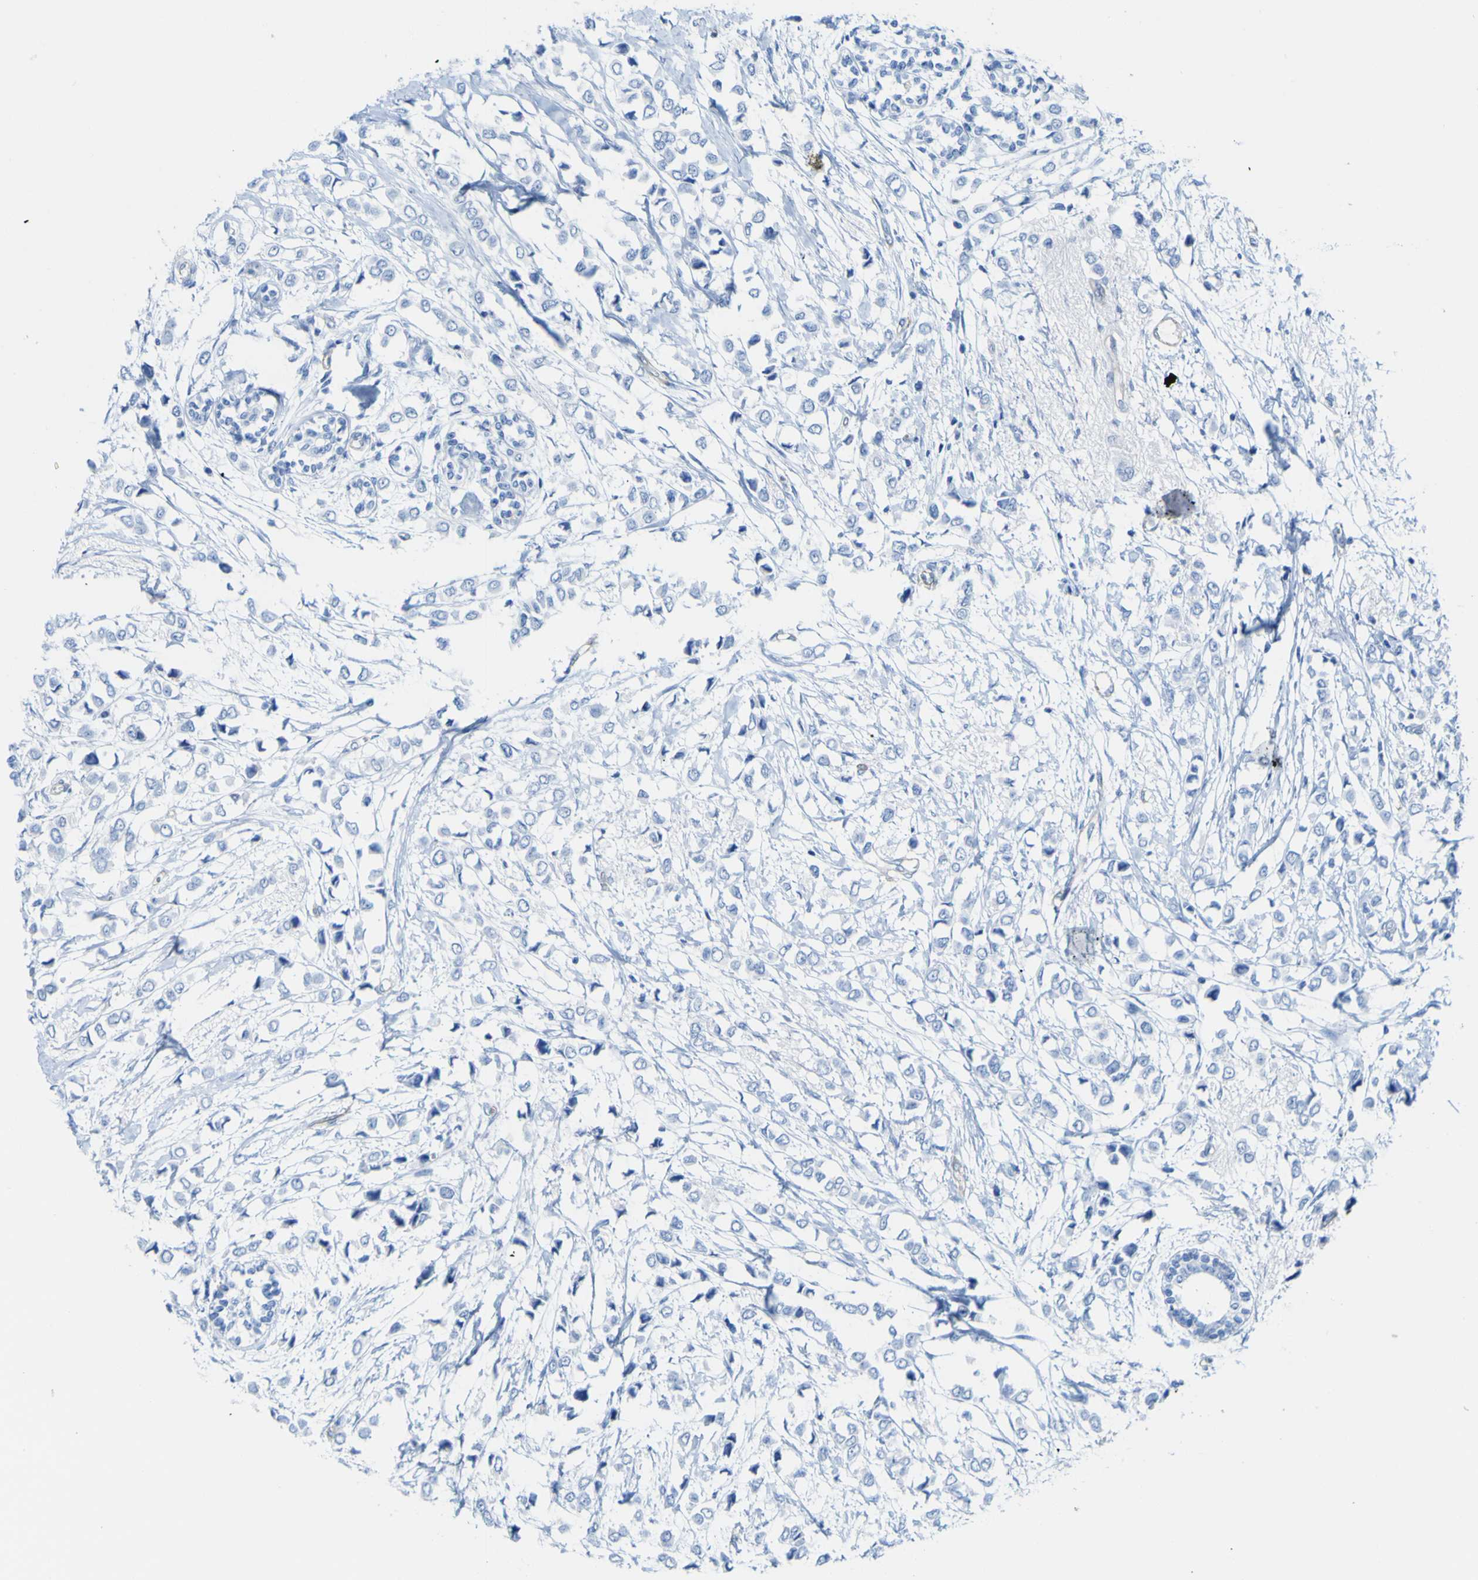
{"staining": {"intensity": "negative", "quantity": "none", "location": "none"}, "tissue": "breast cancer", "cell_type": "Tumor cells", "image_type": "cancer", "snomed": [{"axis": "morphology", "description": "Lobular carcinoma"}, {"axis": "topography", "description": "Breast"}], "caption": "High power microscopy histopathology image of an immunohistochemistry (IHC) micrograph of breast cancer (lobular carcinoma), revealing no significant expression in tumor cells.", "gene": "CD93", "patient": {"sex": "female", "age": 51}}